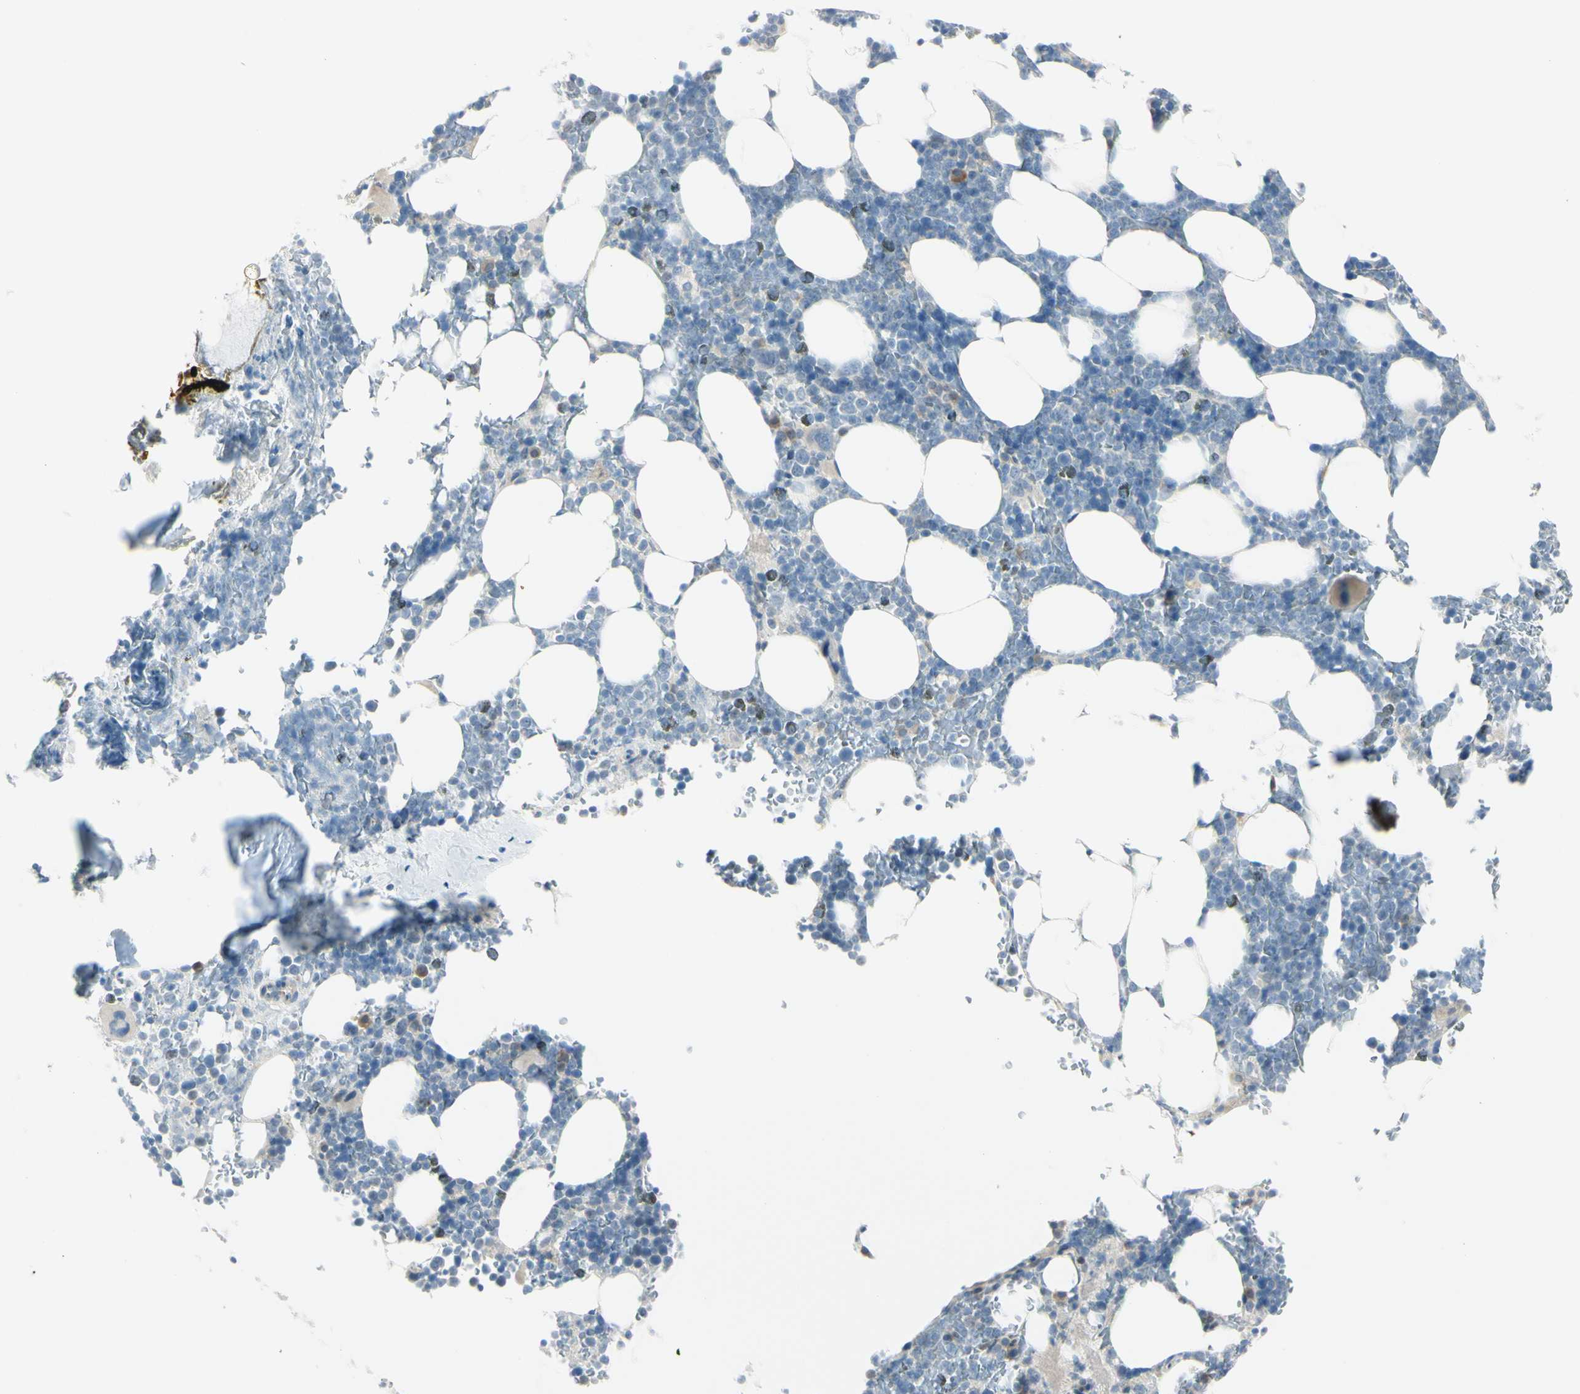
{"staining": {"intensity": "moderate", "quantity": "<25%", "location": "cytoplasmic/membranous"}, "tissue": "bone marrow", "cell_type": "Hematopoietic cells", "image_type": "normal", "snomed": [{"axis": "morphology", "description": "Normal tissue, NOS"}, {"axis": "topography", "description": "Bone marrow"}], "caption": "The micrograph demonstrates immunohistochemical staining of unremarkable bone marrow. There is moderate cytoplasmic/membranous expression is identified in about <25% of hematopoietic cells.", "gene": "ASB9", "patient": {"sex": "female", "age": 73}}